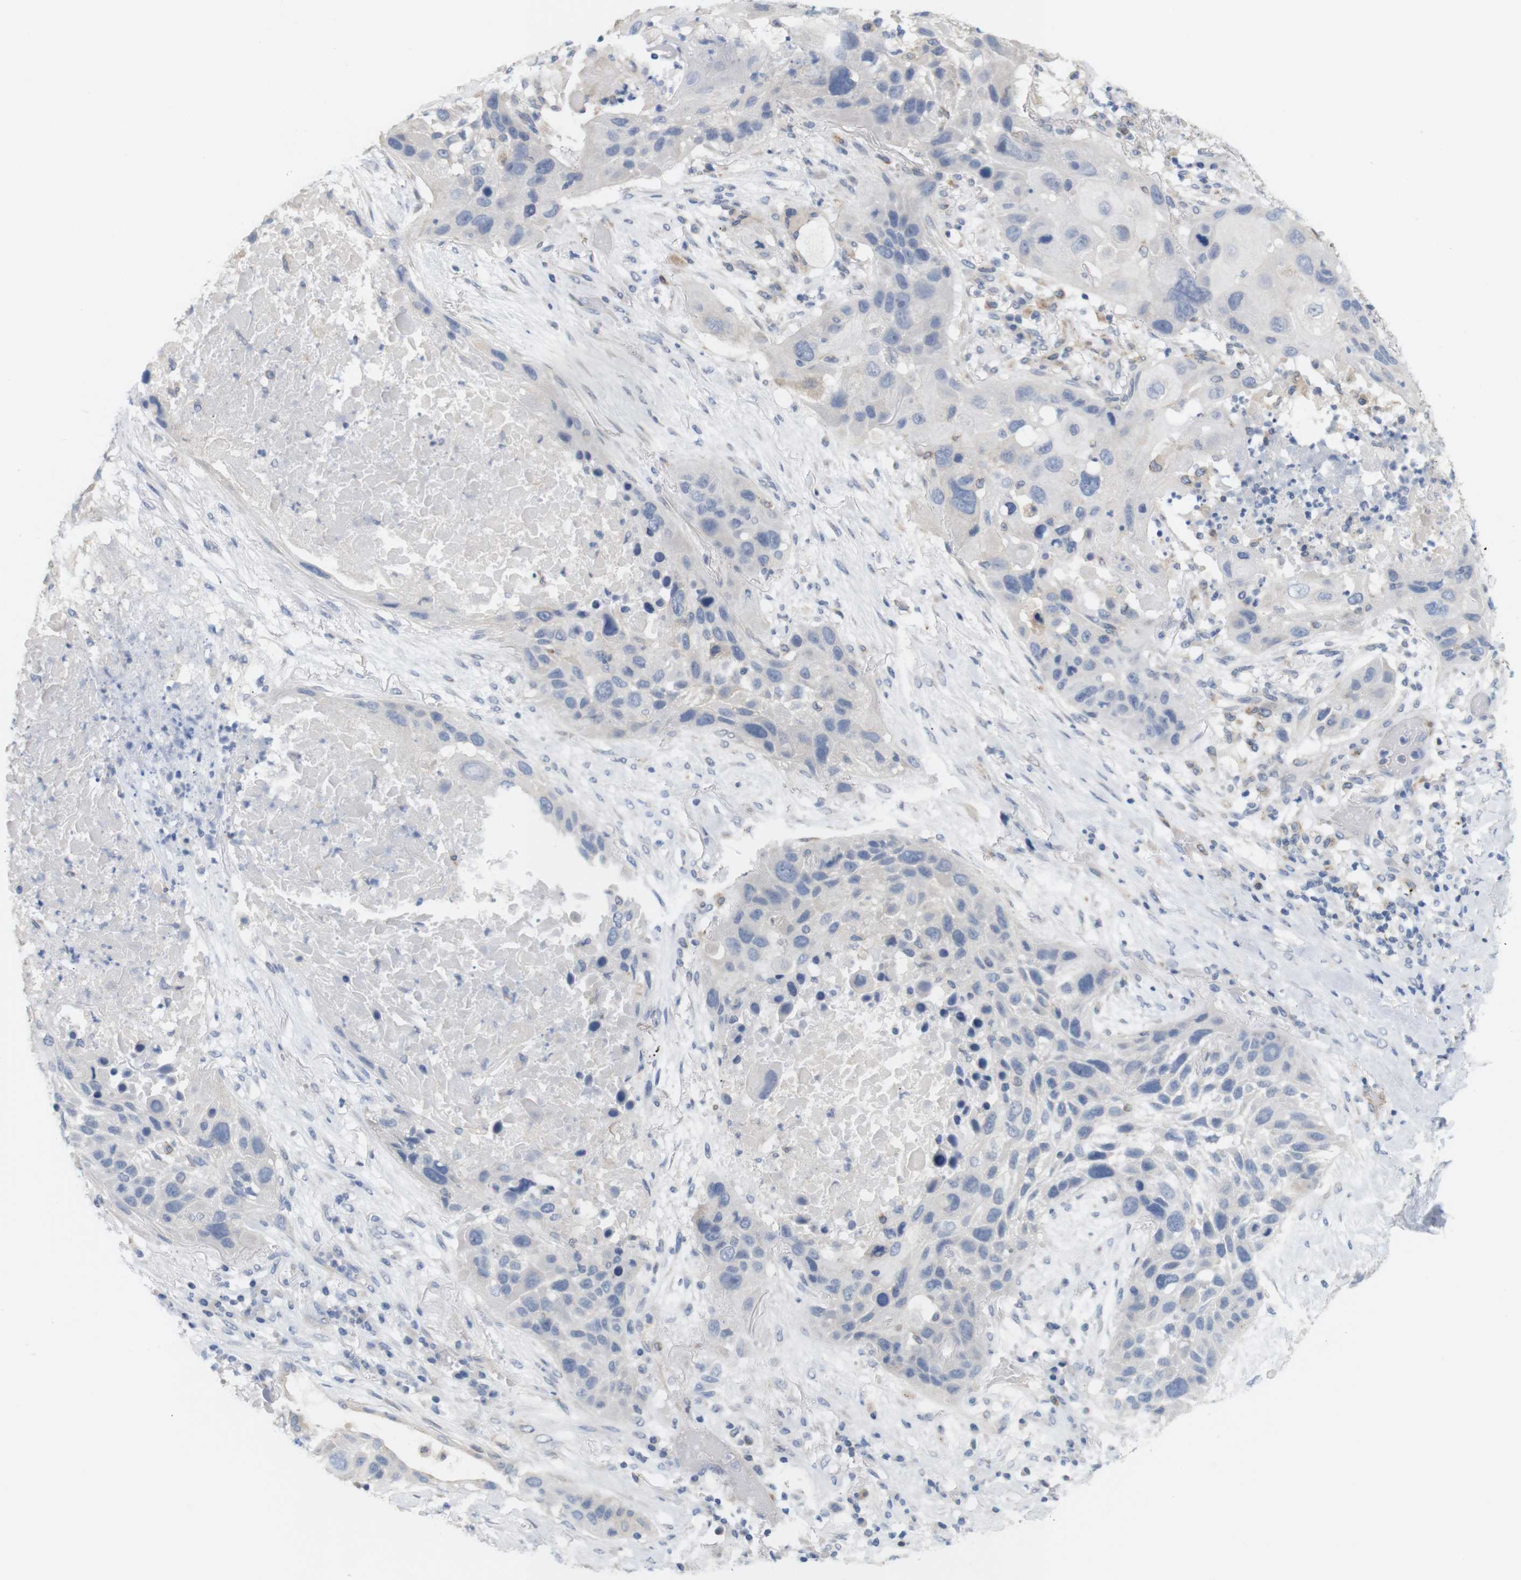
{"staining": {"intensity": "negative", "quantity": "none", "location": "none"}, "tissue": "lung cancer", "cell_type": "Tumor cells", "image_type": "cancer", "snomed": [{"axis": "morphology", "description": "Squamous cell carcinoma, NOS"}, {"axis": "topography", "description": "Lung"}], "caption": "DAB (3,3'-diaminobenzidine) immunohistochemical staining of human lung cancer shows no significant expression in tumor cells. The staining was performed using DAB to visualize the protein expression in brown, while the nuclei were stained in blue with hematoxylin (Magnification: 20x).", "gene": "ITPR1", "patient": {"sex": "male", "age": 57}}